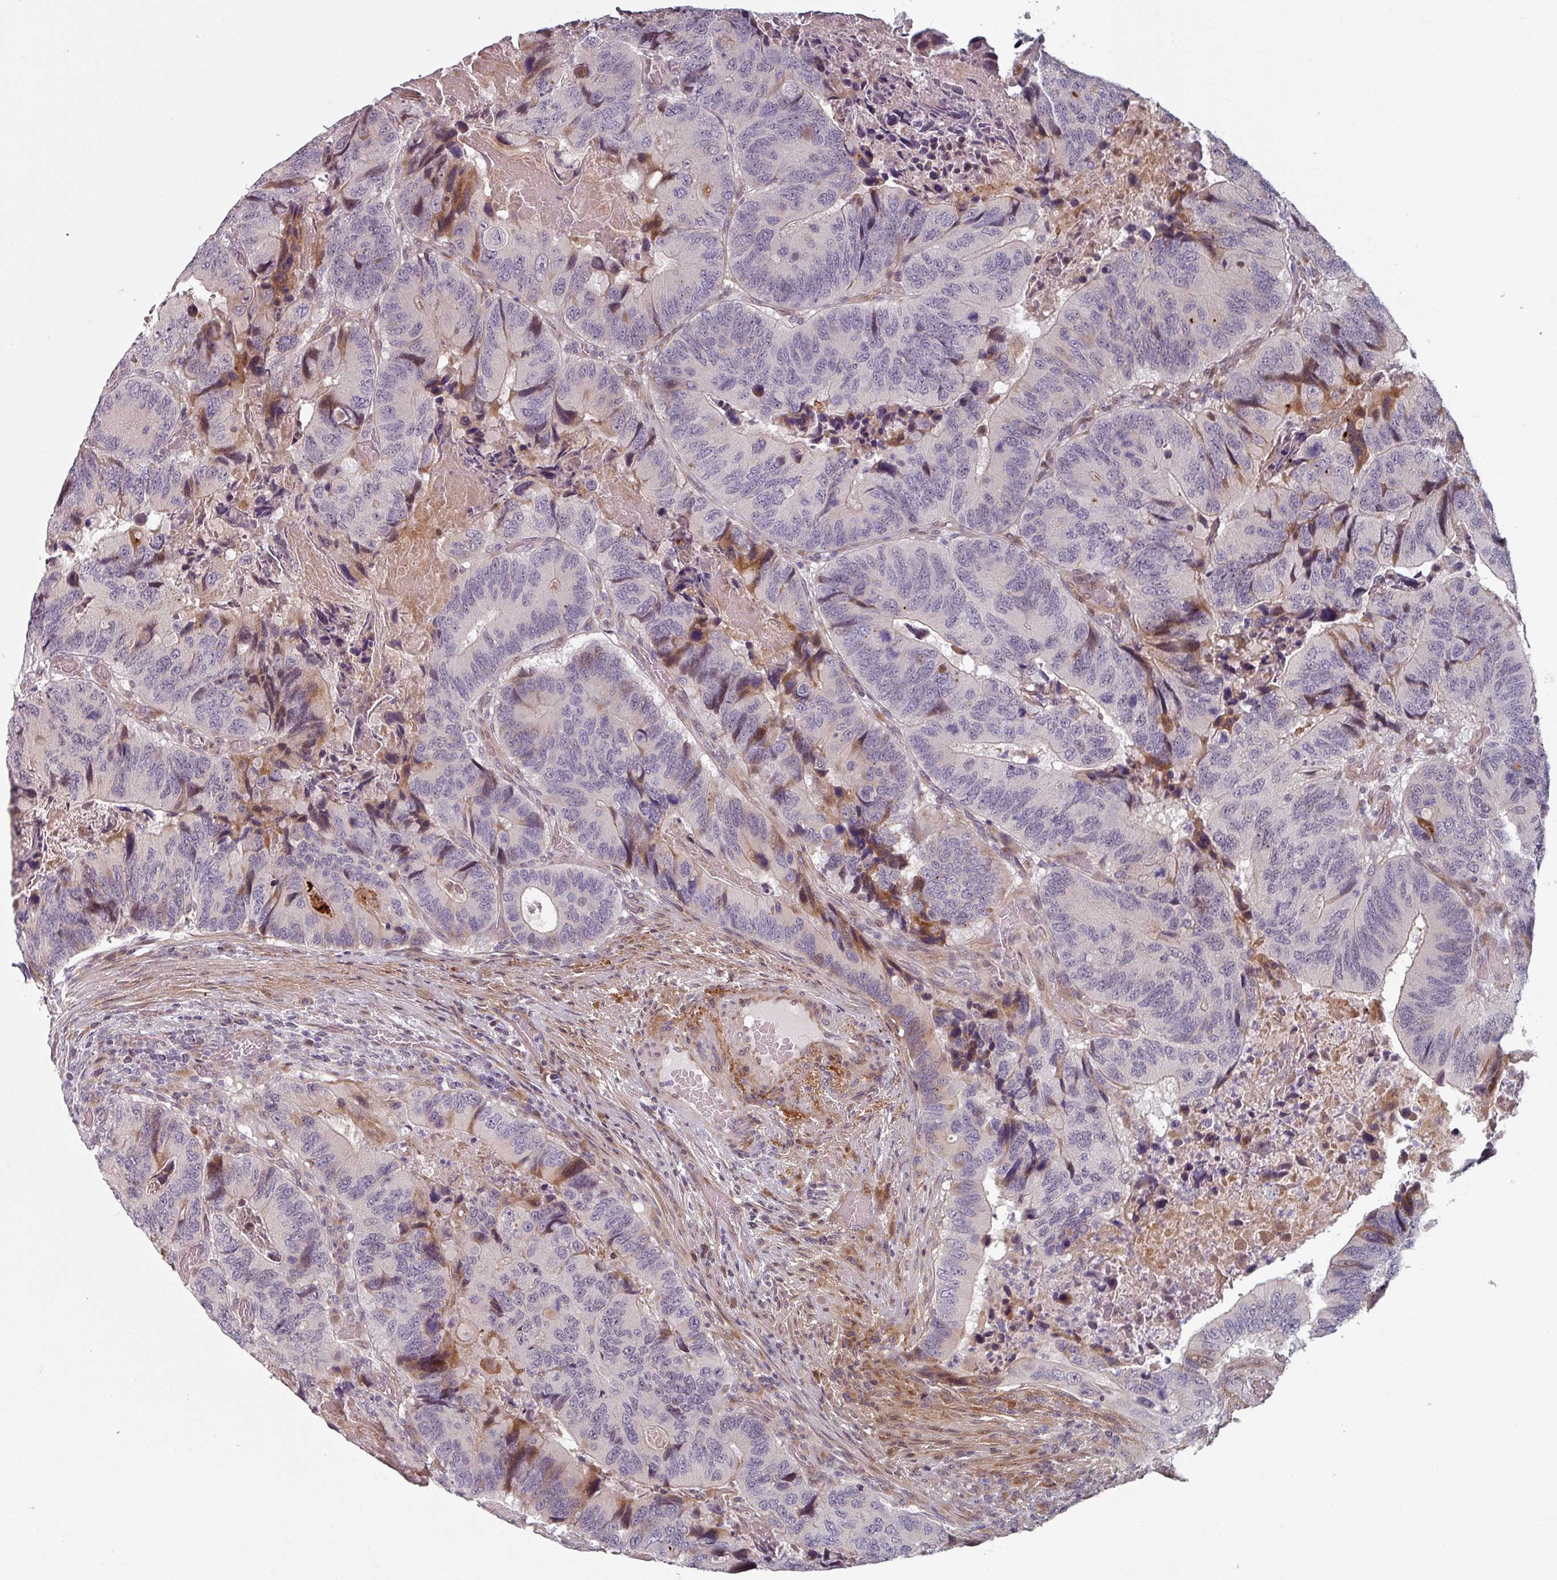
{"staining": {"intensity": "weak", "quantity": "<25%", "location": "cytoplasmic/membranous"}, "tissue": "colorectal cancer", "cell_type": "Tumor cells", "image_type": "cancer", "snomed": [{"axis": "morphology", "description": "Adenocarcinoma, NOS"}, {"axis": "topography", "description": "Colon"}], "caption": "This is a image of immunohistochemistry staining of adenocarcinoma (colorectal), which shows no positivity in tumor cells. (DAB IHC with hematoxylin counter stain).", "gene": "CYB5RL", "patient": {"sex": "male", "age": 84}}